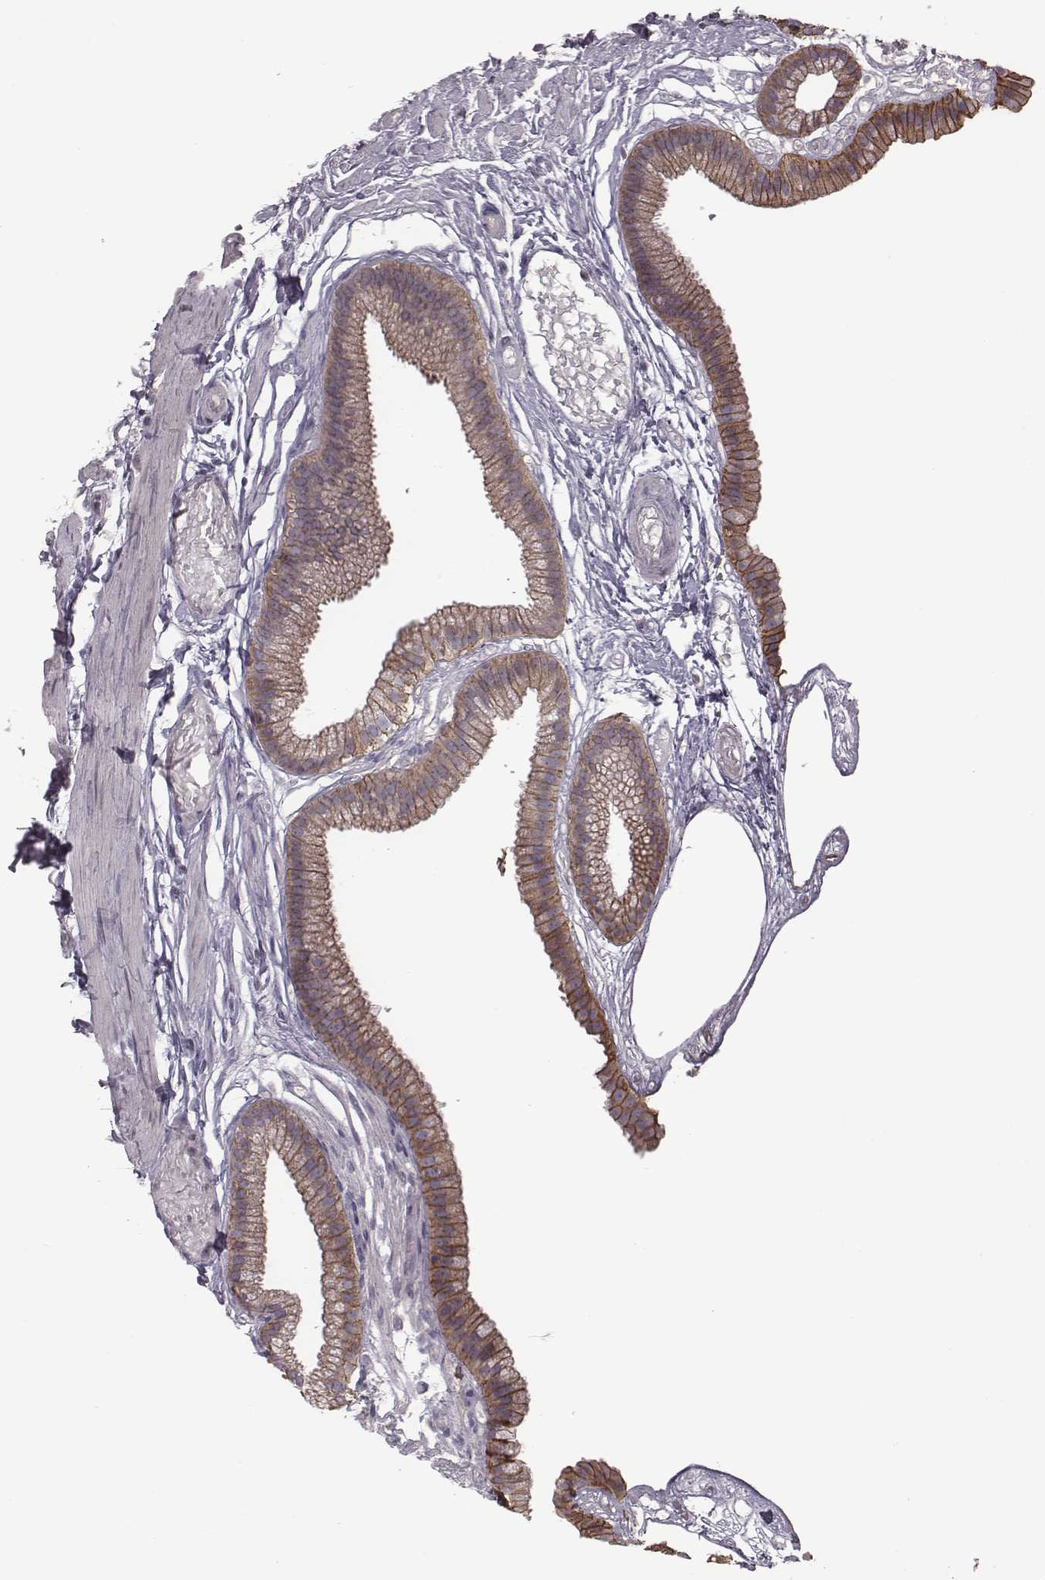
{"staining": {"intensity": "moderate", "quantity": ">75%", "location": "cytoplasmic/membranous"}, "tissue": "gallbladder", "cell_type": "Glandular cells", "image_type": "normal", "snomed": [{"axis": "morphology", "description": "Normal tissue, NOS"}, {"axis": "topography", "description": "Gallbladder"}], "caption": "Gallbladder stained with DAB immunohistochemistry demonstrates medium levels of moderate cytoplasmic/membranous staining in about >75% of glandular cells.", "gene": "BICDL1", "patient": {"sex": "female", "age": 45}}